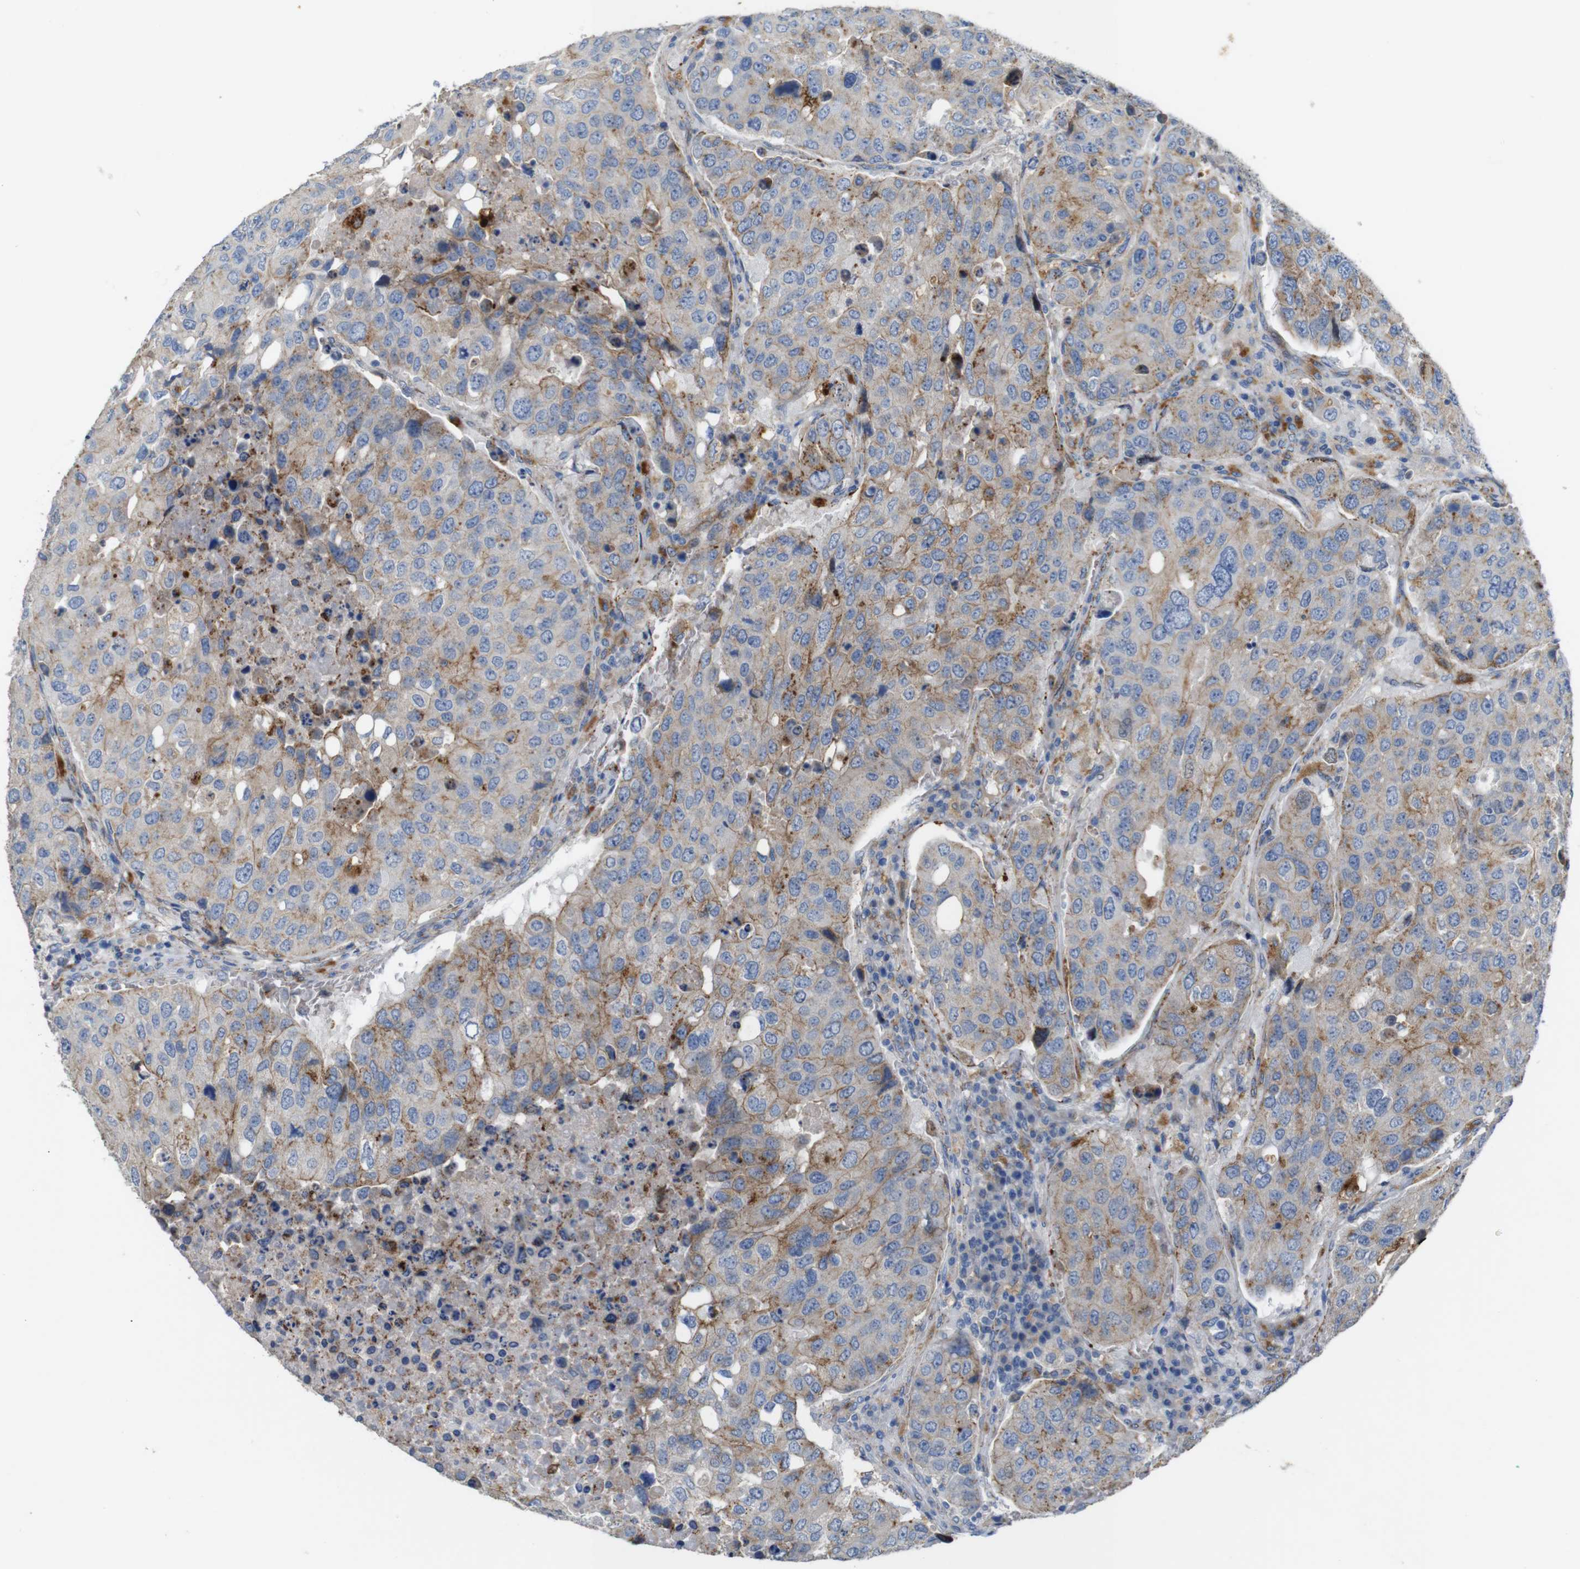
{"staining": {"intensity": "moderate", "quantity": "25%-75%", "location": "cytoplasmic/membranous"}, "tissue": "urothelial cancer", "cell_type": "Tumor cells", "image_type": "cancer", "snomed": [{"axis": "morphology", "description": "Urothelial carcinoma, High grade"}, {"axis": "topography", "description": "Lymph node"}, {"axis": "topography", "description": "Urinary bladder"}], "caption": "Urothelial carcinoma (high-grade) stained with a protein marker displays moderate staining in tumor cells.", "gene": "NHLRC3", "patient": {"sex": "male", "age": 51}}